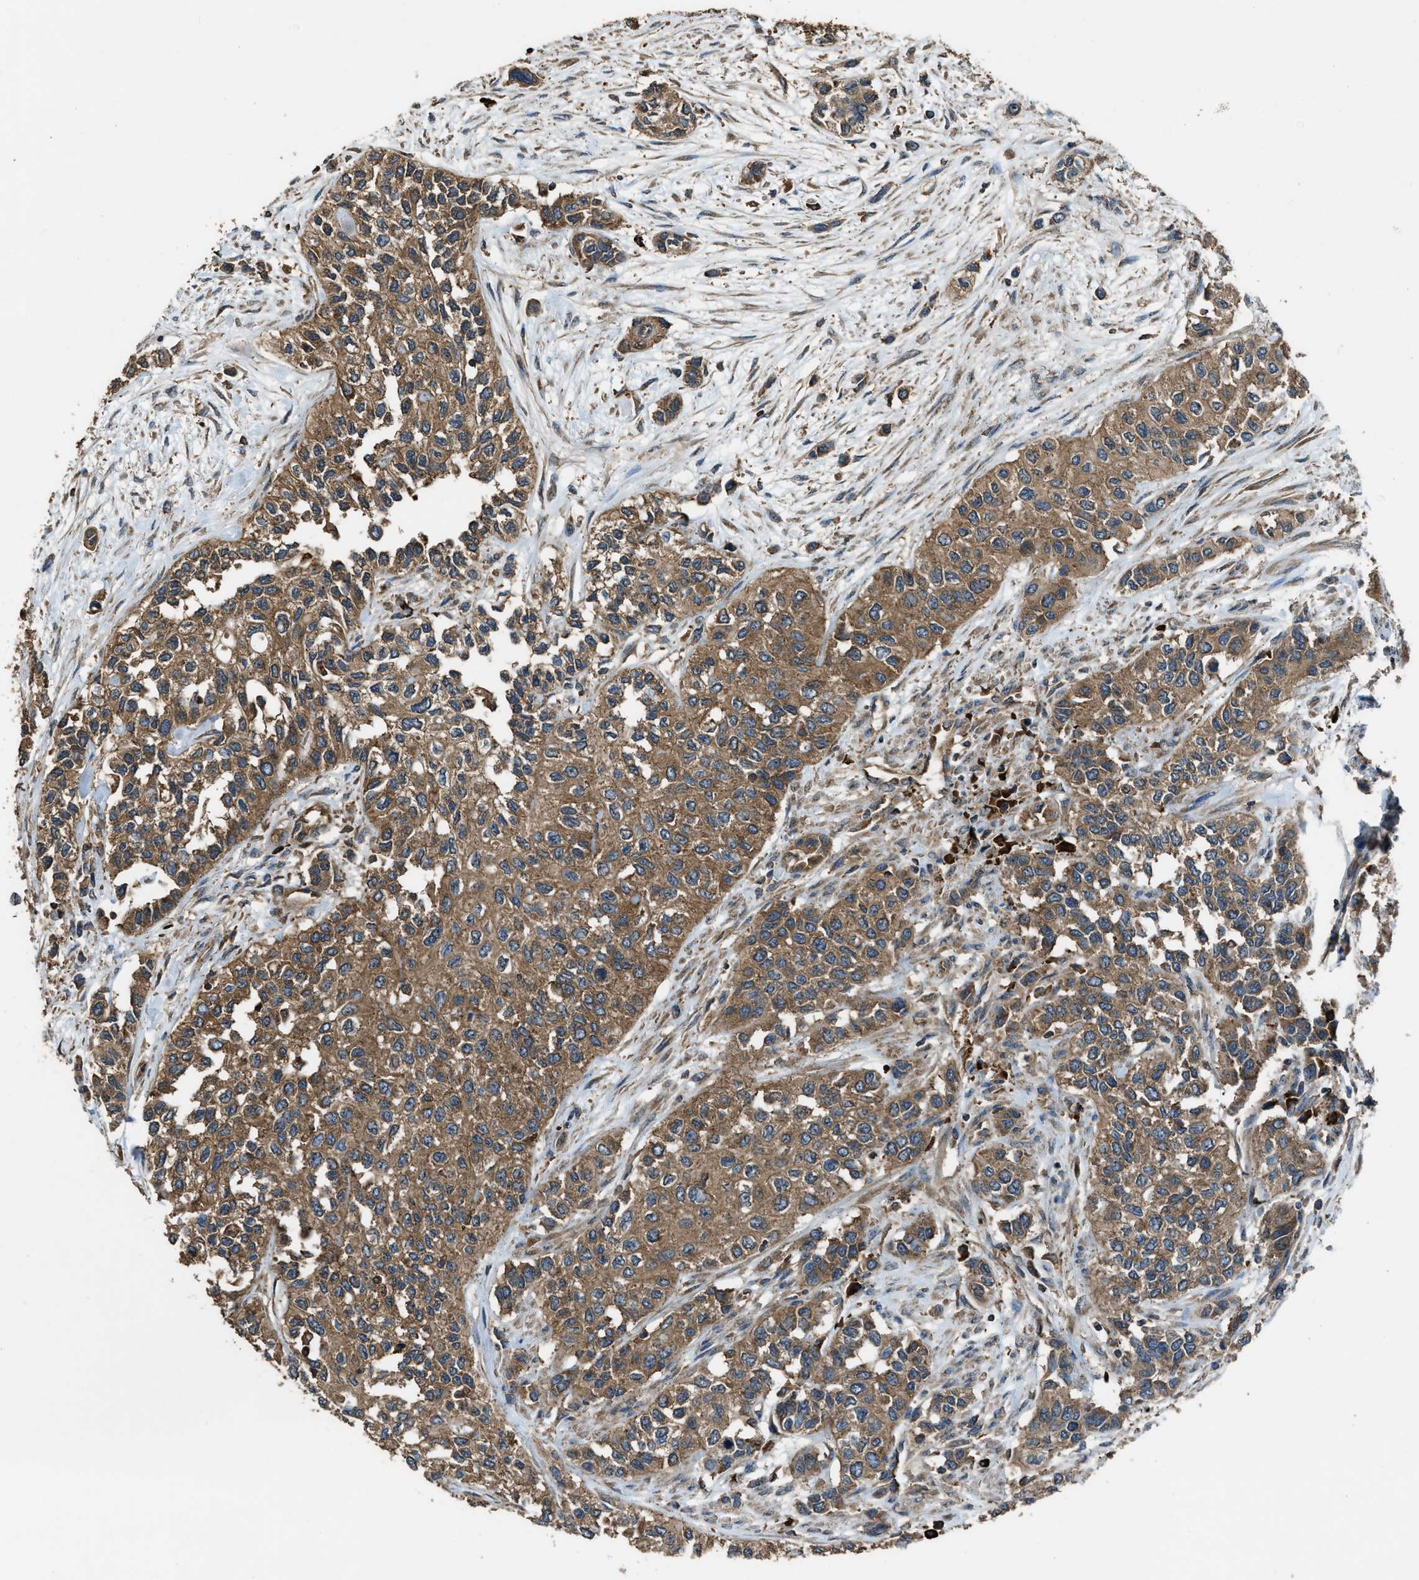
{"staining": {"intensity": "moderate", "quantity": ">75%", "location": "cytoplasmic/membranous"}, "tissue": "urothelial cancer", "cell_type": "Tumor cells", "image_type": "cancer", "snomed": [{"axis": "morphology", "description": "Urothelial carcinoma, High grade"}, {"axis": "topography", "description": "Urinary bladder"}], "caption": "Urothelial cancer was stained to show a protein in brown. There is medium levels of moderate cytoplasmic/membranous staining in about >75% of tumor cells. (brown staining indicates protein expression, while blue staining denotes nuclei).", "gene": "MAP3K8", "patient": {"sex": "female", "age": 56}}